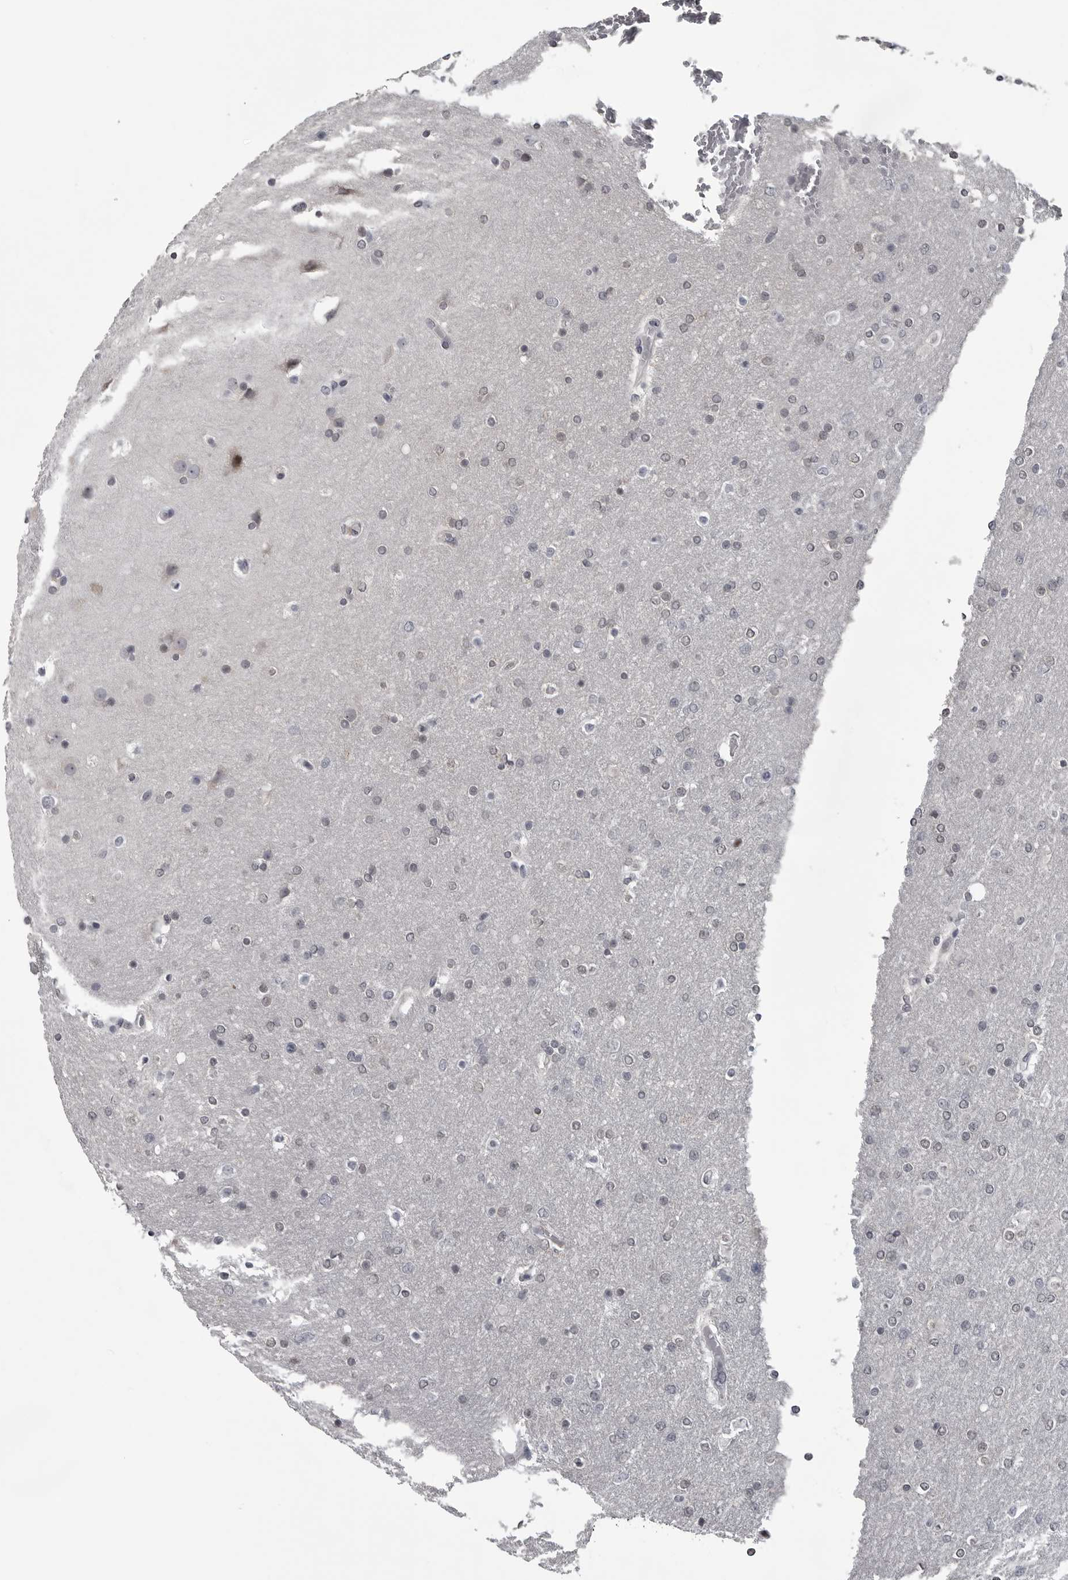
{"staining": {"intensity": "negative", "quantity": "none", "location": "none"}, "tissue": "glioma", "cell_type": "Tumor cells", "image_type": "cancer", "snomed": [{"axis": "morphology", "description": "Glioma, malignant, High grade"}, {"axis": "topography", "description": "Cerebral cortex"}], "caption": "Tumor cells are negative for protein expression in human malignant glioma (high-grade).", "gene": "LYSMD1", "patient": {"sex": "female", "age": 36}}